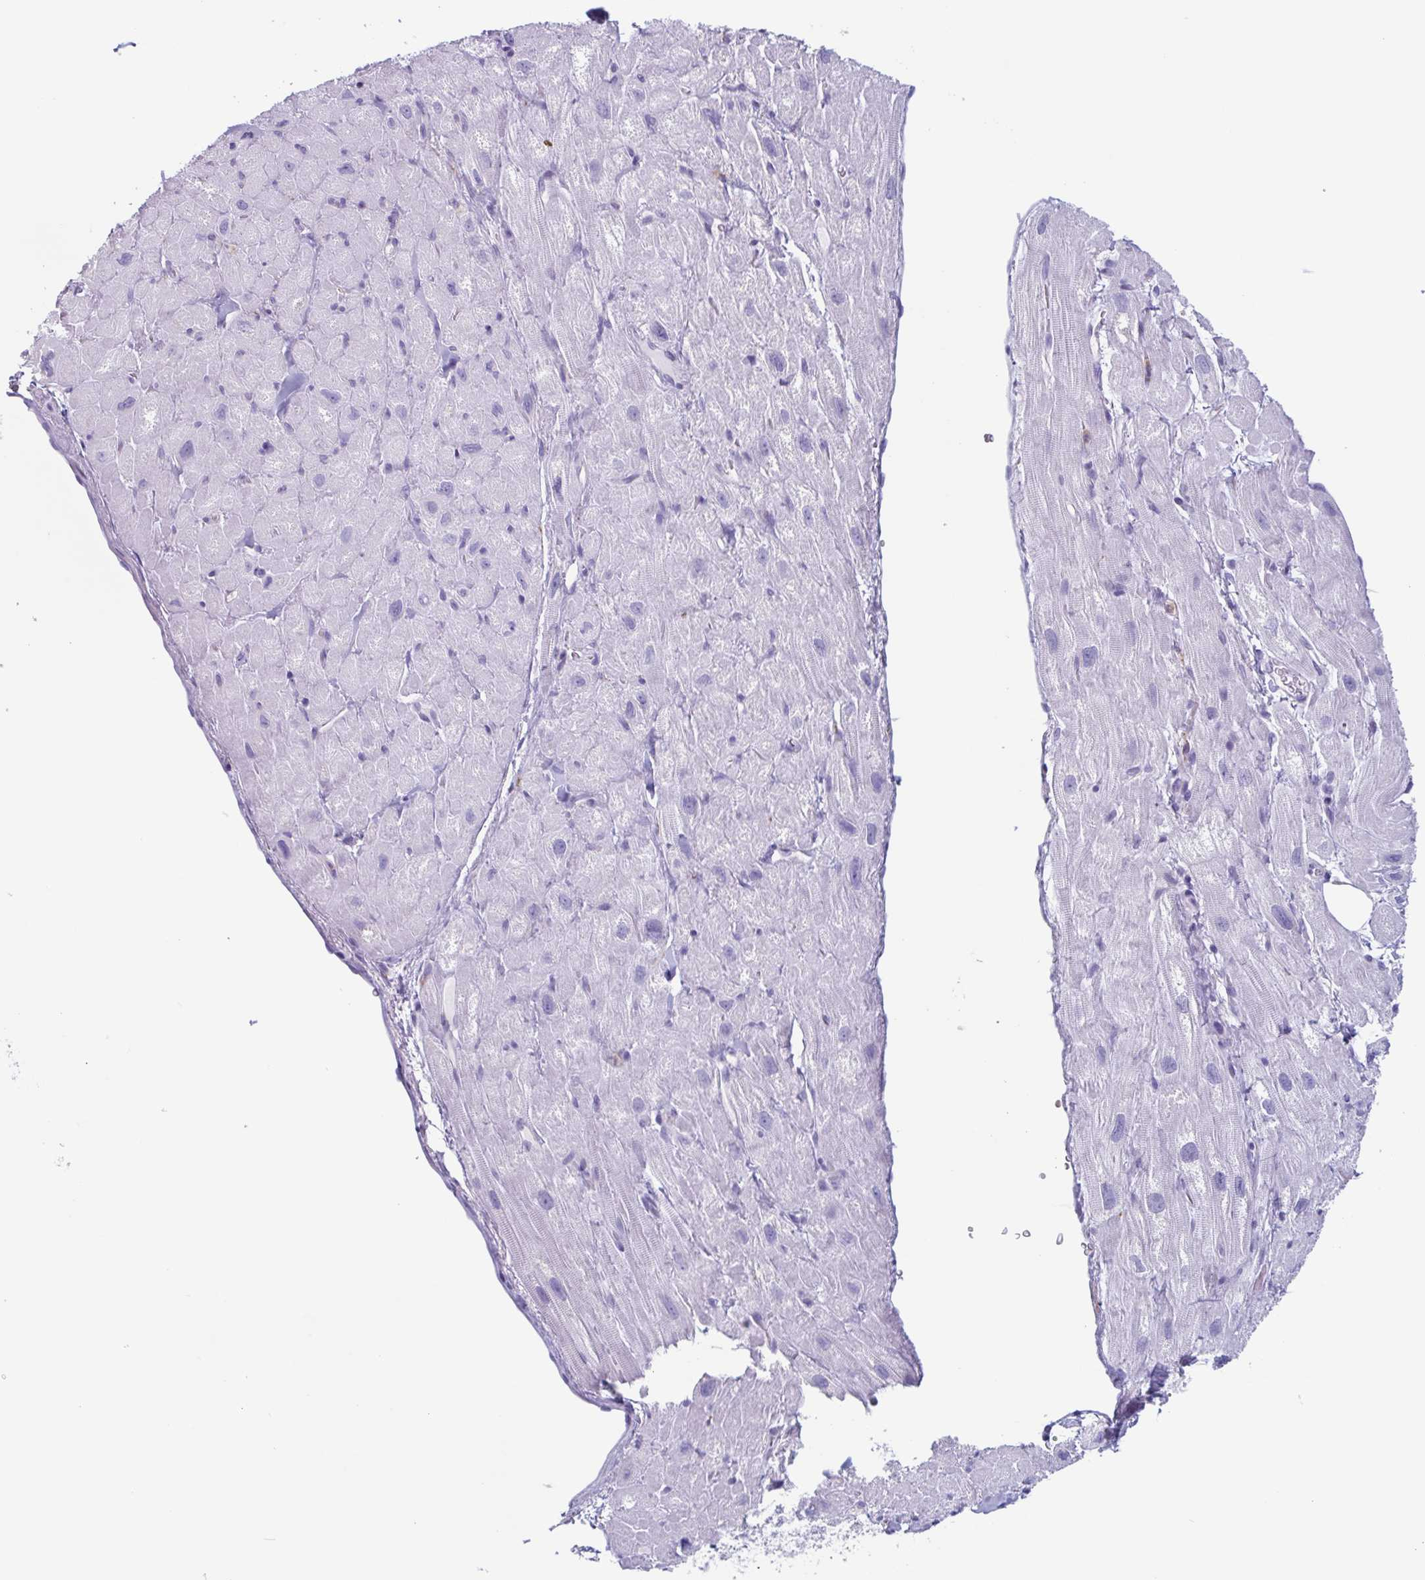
{"staining": {"intensity": "negative", "quantity": "none", "location": "none"}, "tissue": "heart muscle", "cell_type": "Cardiomyocytes", "image_type": "normal", "snomed": [{"axis": "morphology", "description": "Normal tissue, NOS"}, {"axis": "topography", "description": "Heart"}], "caption": "This is an immunohistochemistry (IHC) histopathology image of benign human heart muscle. There is no staining in cardiomyocytes.", "gene": "BPI", "patient": {"sex": "female", "age": 62}}